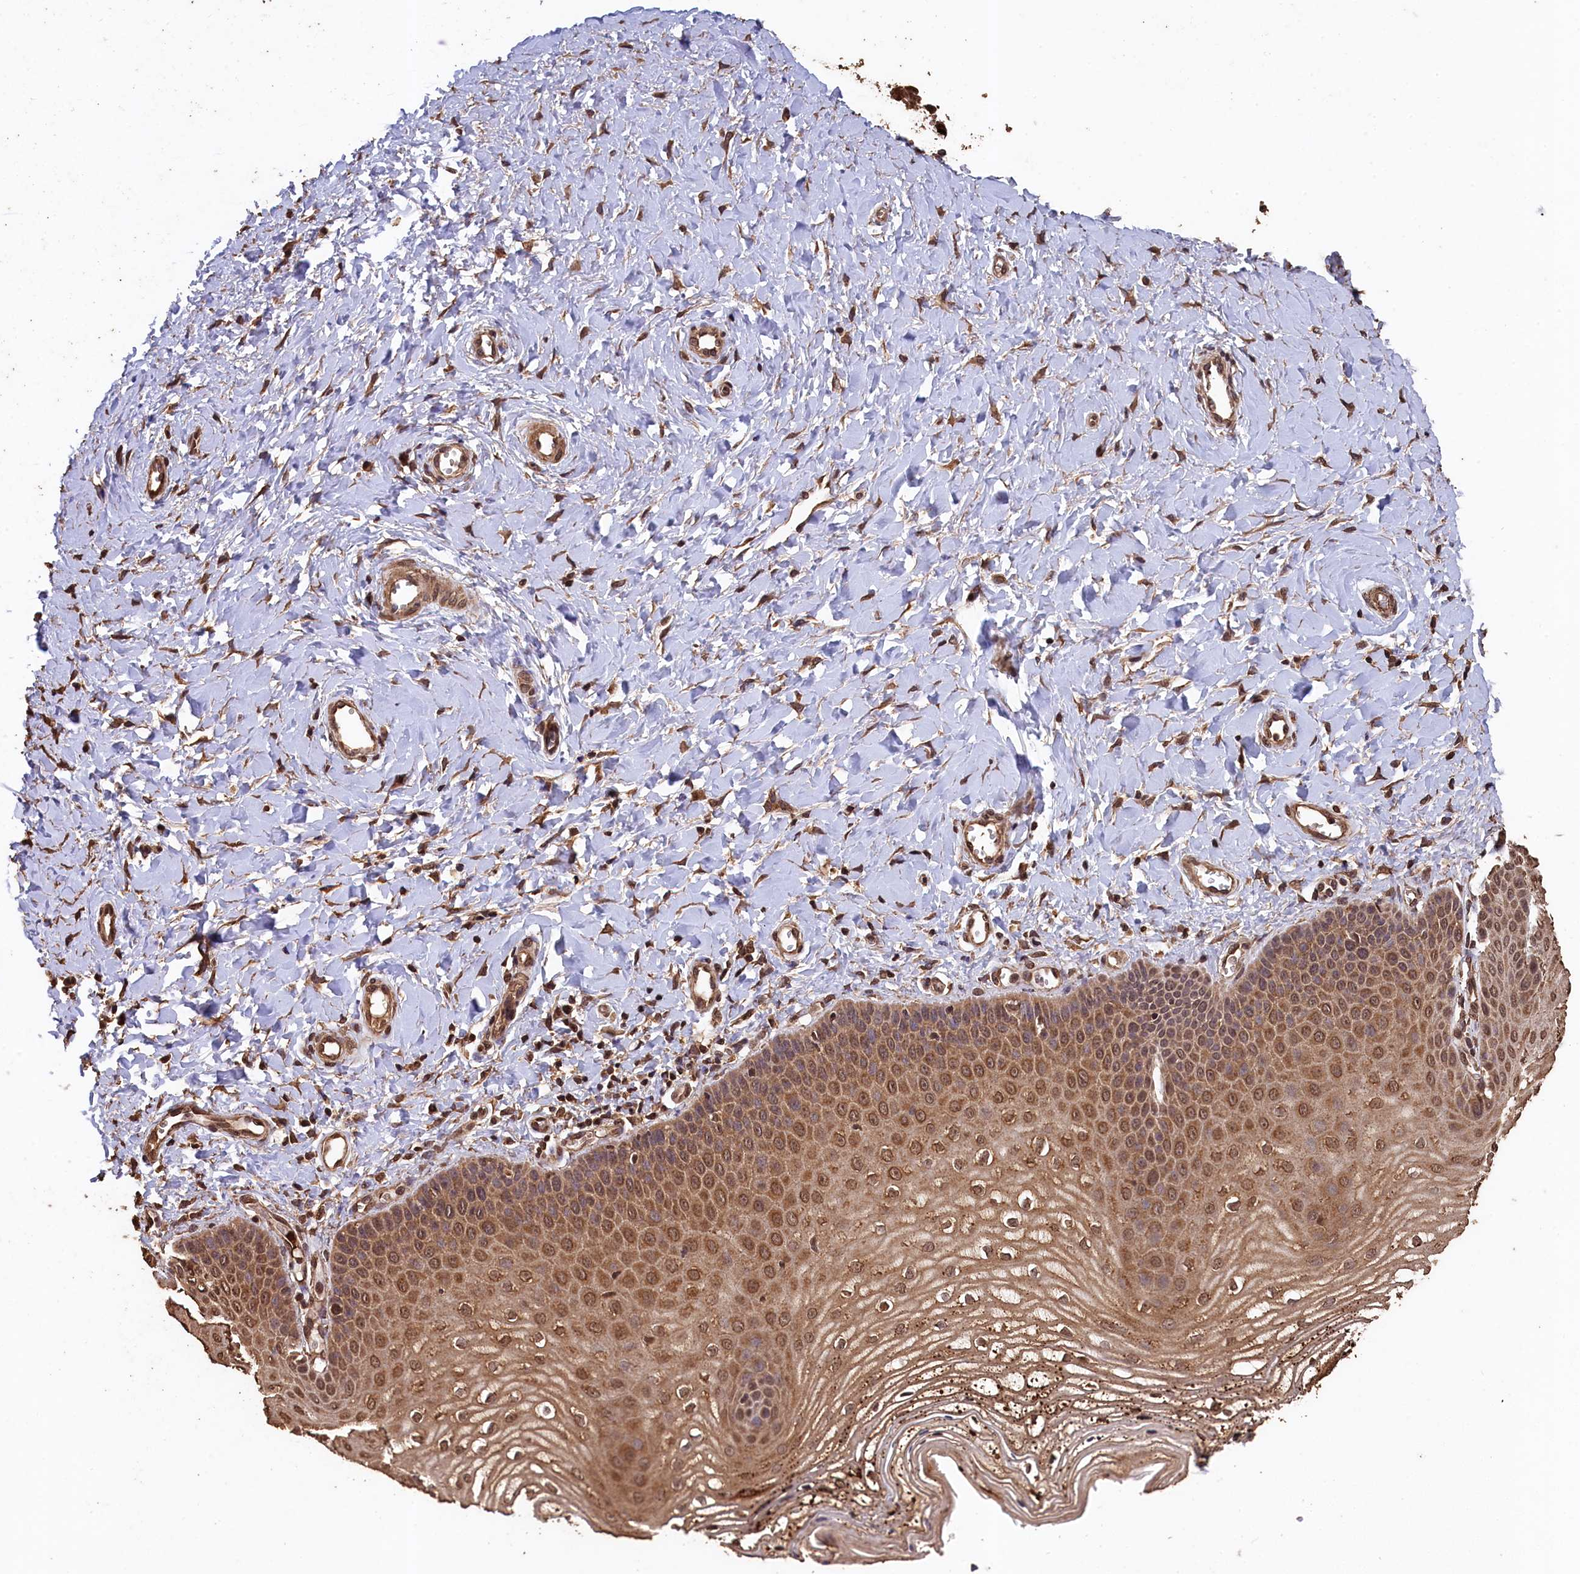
{"staining": {"intensity": "moderate", "quantity": ">75%", "location": "cytoplasmic/membranous,nuclear"}, "tissue": "vagina", "cell_type": "Squamous epithelial cells", "image_type": "normal", "snomed": [{"axis": "morphology", "description": "Normal tissue, NOS"}, {"axis": "topography", "description": "Vagina"}, {"axis": "topography", "description": "Cervix"}], "caption": "Immunohistochemistry staining of unremarkable vagina, which demonstrates medium levels of moderate cytoplasmic/membranous,nuclear expression in approximately >75% of squamous epithelial cells indicating moderate cytoplasmic/membranous,nuclear protein expression. The staining was performed using DAB (3,3'-diaminobenzidine) (brown) for protein detection and nuclei were counterstained in hematoxylin (blue).", "gene": "CEP57L1", "patient": {"sex": "female", "age": 40}}